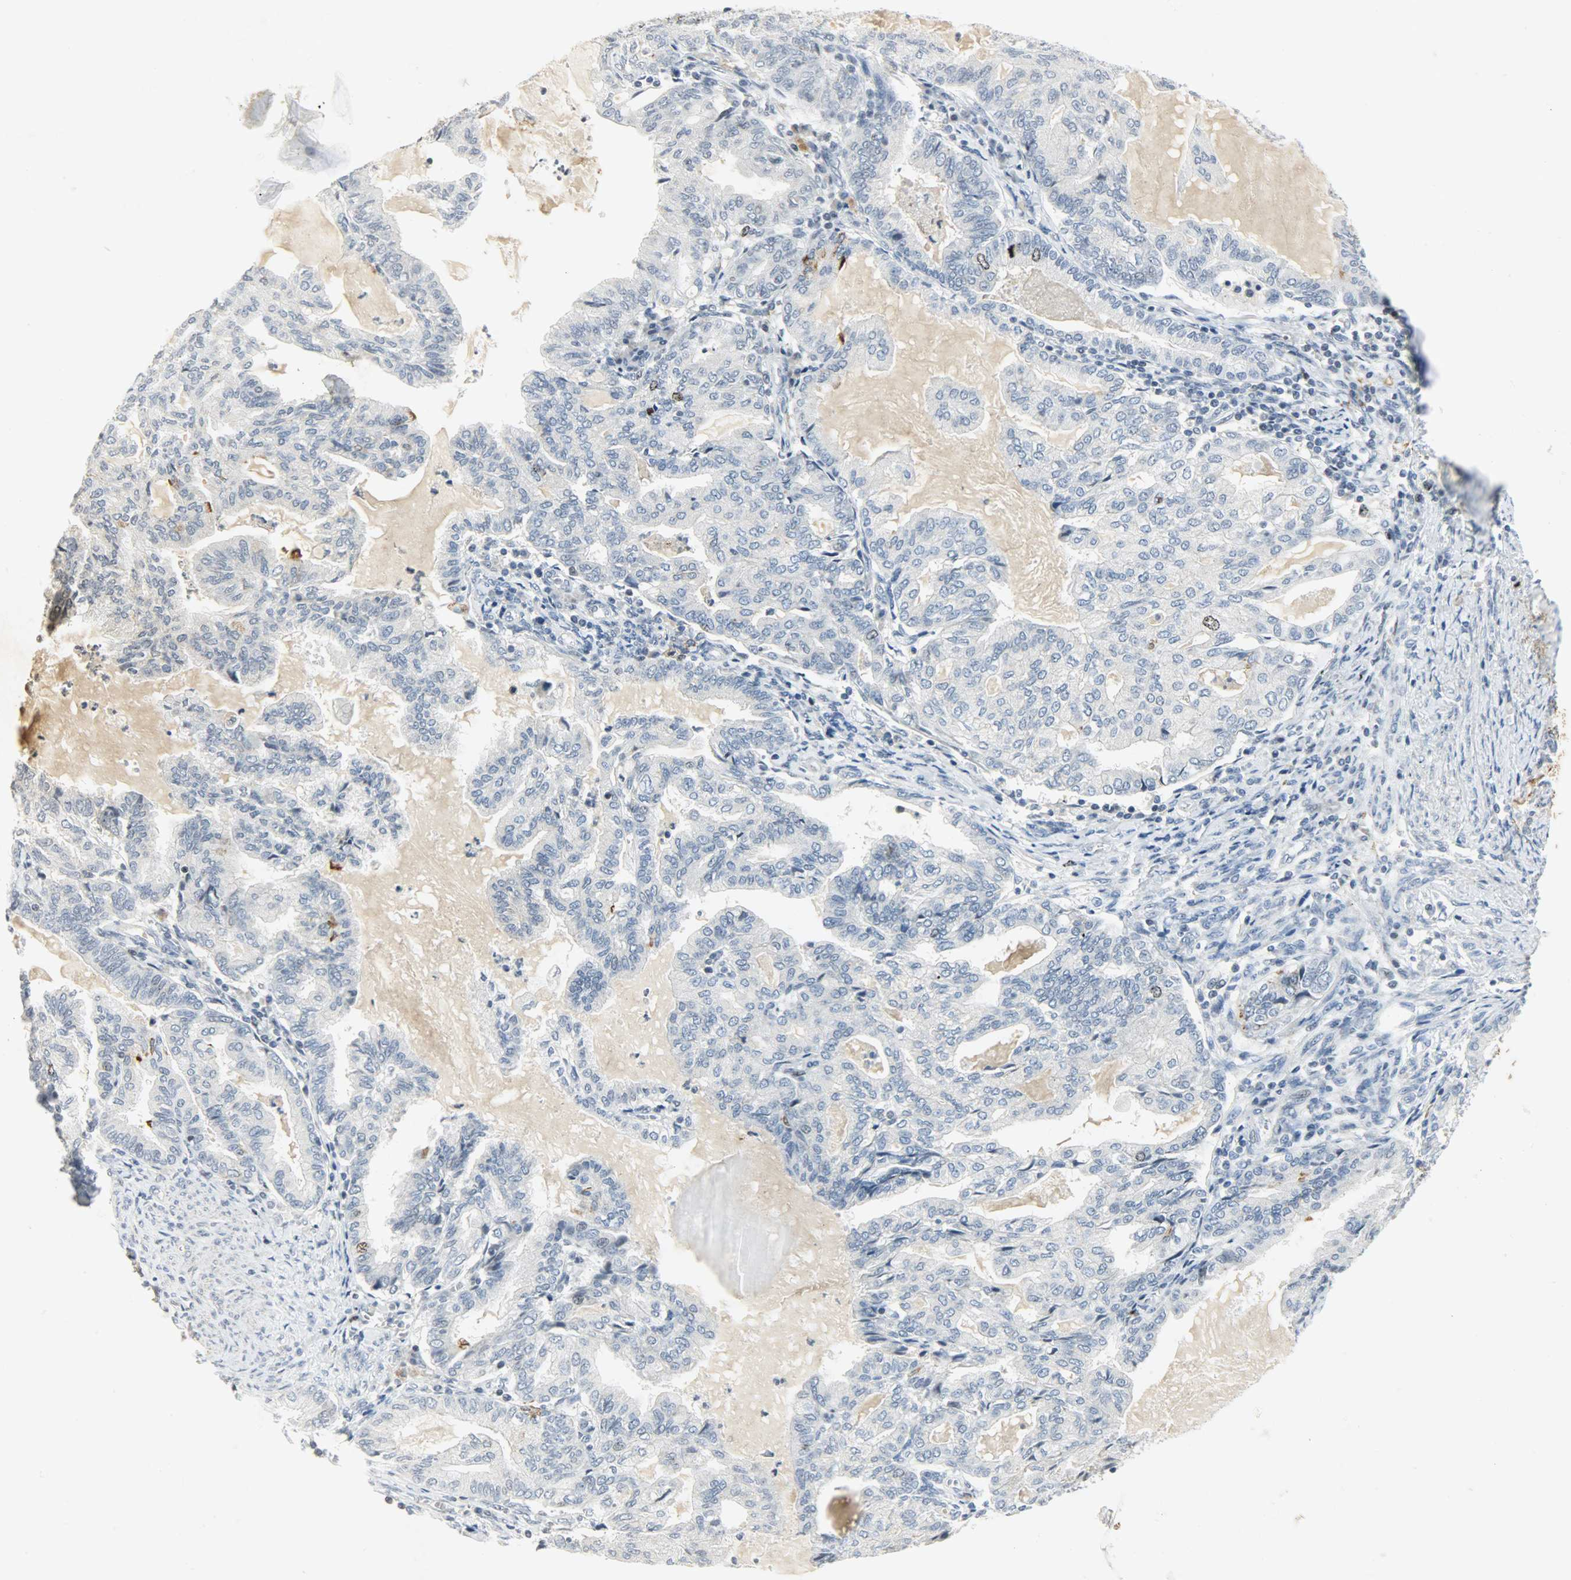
{"staining": {"intensity": "strong", "quantity": "<25%", "location": "cytoplasmic/membranous,nuclear"}, "tissue": "endometrial cancer", "cell_type": "Tumor cells", "image_type": "cancer", "snomed": [{"axis": "morphology", "description": "Adenocarcinoma, NOS"}, {"axis": "topography", "description": "Endometrium"}], "caption": "Tumor cells show strong cytoplasmic/membranous and nuclear staining in approximately <25% of cells in adenocarcinoma (endometrial). (DAB IHC with brightfield microscopy, high magnification).", "gene": "AURKB", "patient": {"sex": "female", "age": 86}}